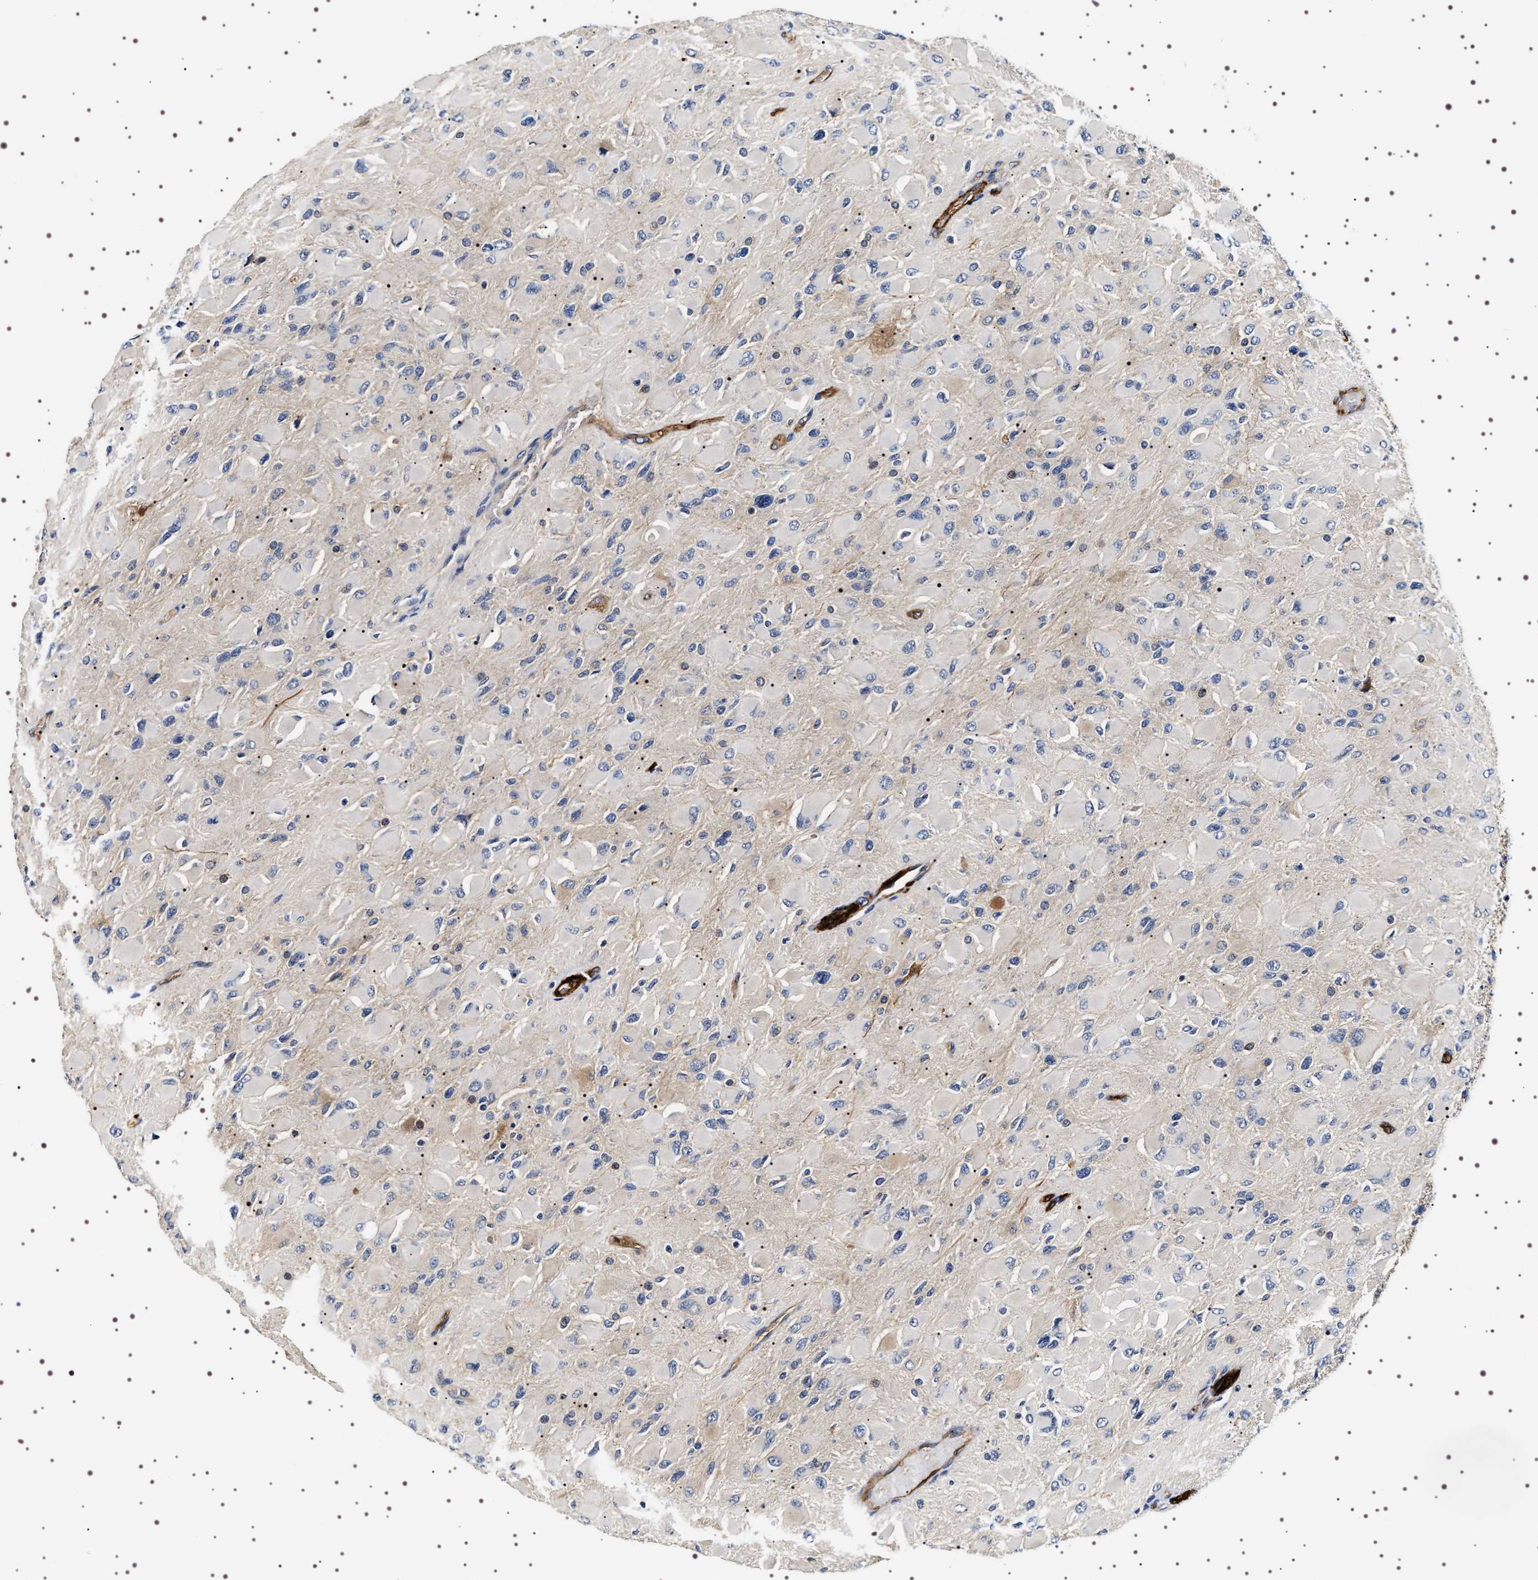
{"staining": {"intensity": "negative", "quantity": "none", "location": "none"}, "tissue": "glioma", "cell_type": "Tumor cells", "image_type": "cancer", "snomed": [{"axis": "morphology", "description": "Glioma, malignant, High grade"}, {"axis": "topography", "description": "Cerebral cortex"}], "caption": "Histopathology image shows no protein staining in tumor cells of glioma tissue.", "gene": "ALPL", "patient": {"sex": "female", "age": 36}}